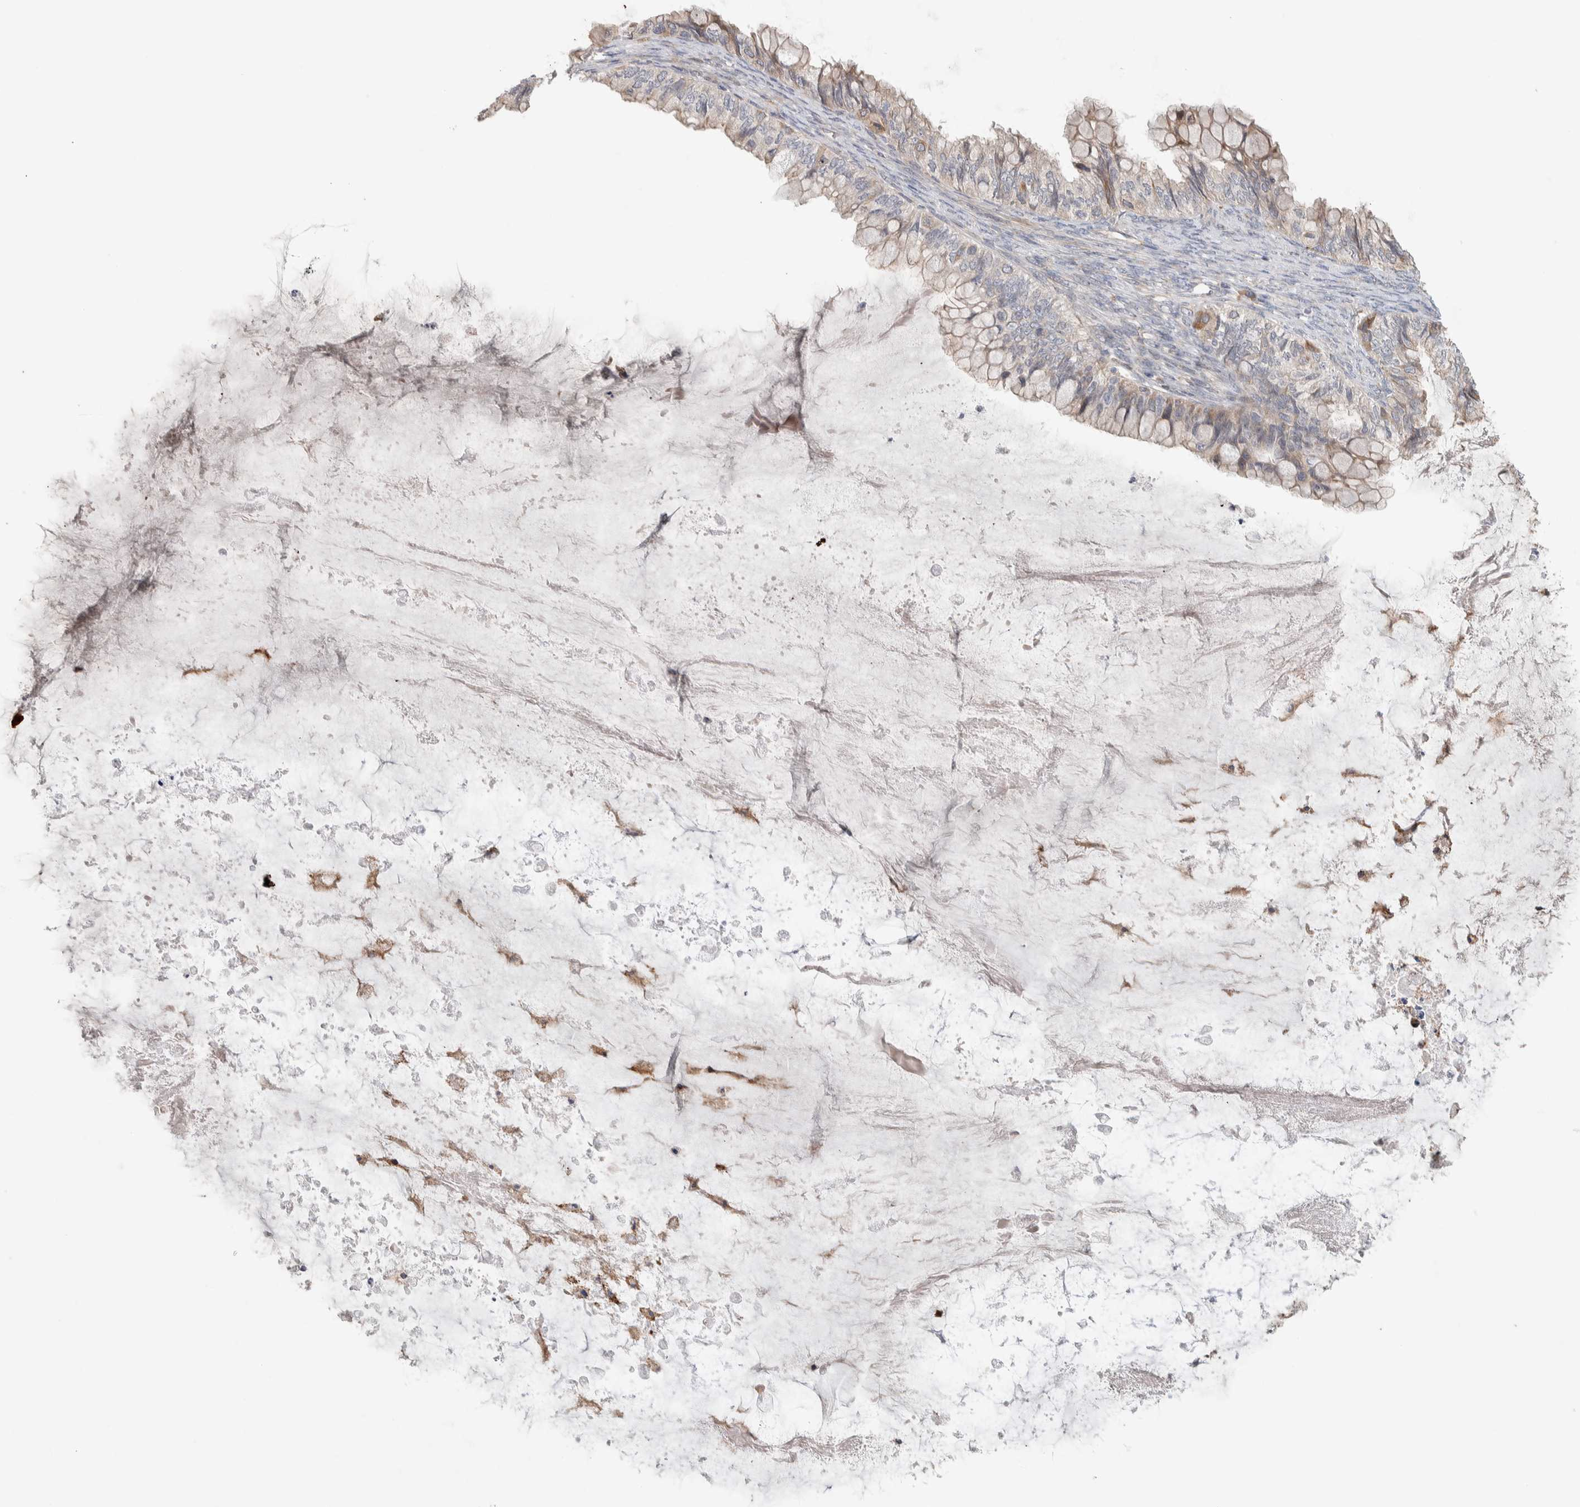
{"staining": {"intensity": "weak", "quantity": ">75%", "location": "cytoplasmic/membranous"}, "tissue": "ovarian cancer", "cell_type": "Tumor cells", "image_type": "cancer", "snomed": [{"axis": "morphology", "description": "Cystadenocarcinoma, mucinous, NOS"}, {"axis": "topography", "description": "Ovary"}], "caption": "IHC of human ovarian cancer shows low levels of weak cytoplasmic/membranous staining in about >75% of tumor cells. The staining is performed using DAB brown chromogen to label protein expression. The nuclei are counter-stained blue using hematoxylin.", "gene": "ADCY8", "patient": {"sex": "female", "age": 80}}